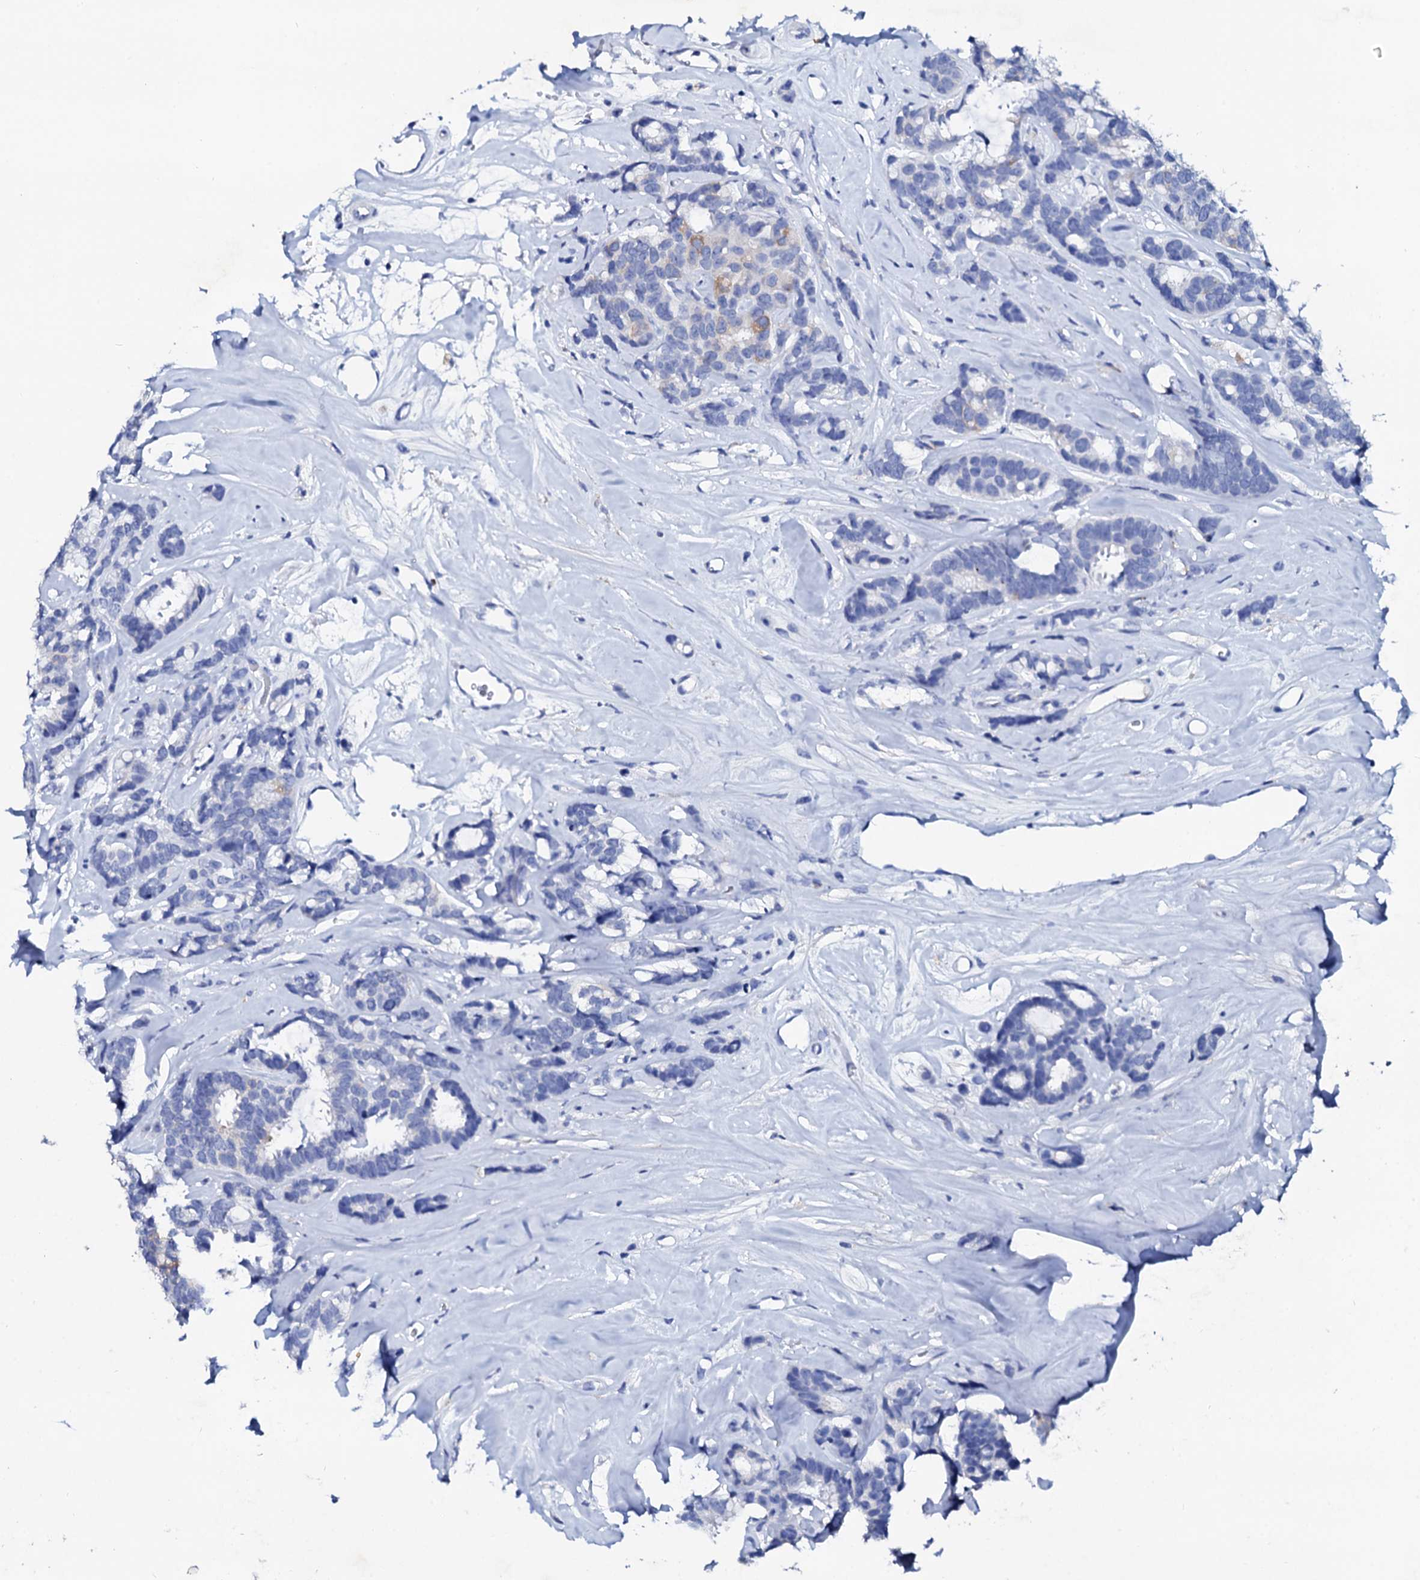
{"staining": {"intensity": "moderate", "quantity": "25%-75%", "location": "cytoplasmic/membranous"}, "tissue": "breast cancer", "cell_type": "Tumor cells", "image_type": "cancer", "snomed": [{"axis": "morphology", "description": "Duct carcinoma"}, {"axis": "topography", "description": "Breast"}], "caption": "A micrograph of infiltrating ductal carcinoma (breast) stained for a protein reveals moderate cytoplasmic/membranous brown staining in tumor cells. (DAB (3,3'-diaminobenzidine) = brown stain, brightfield microscopy at high magnification).", "gene": "GLB1L3", "patient": {"sex": "female", "age": 87}}